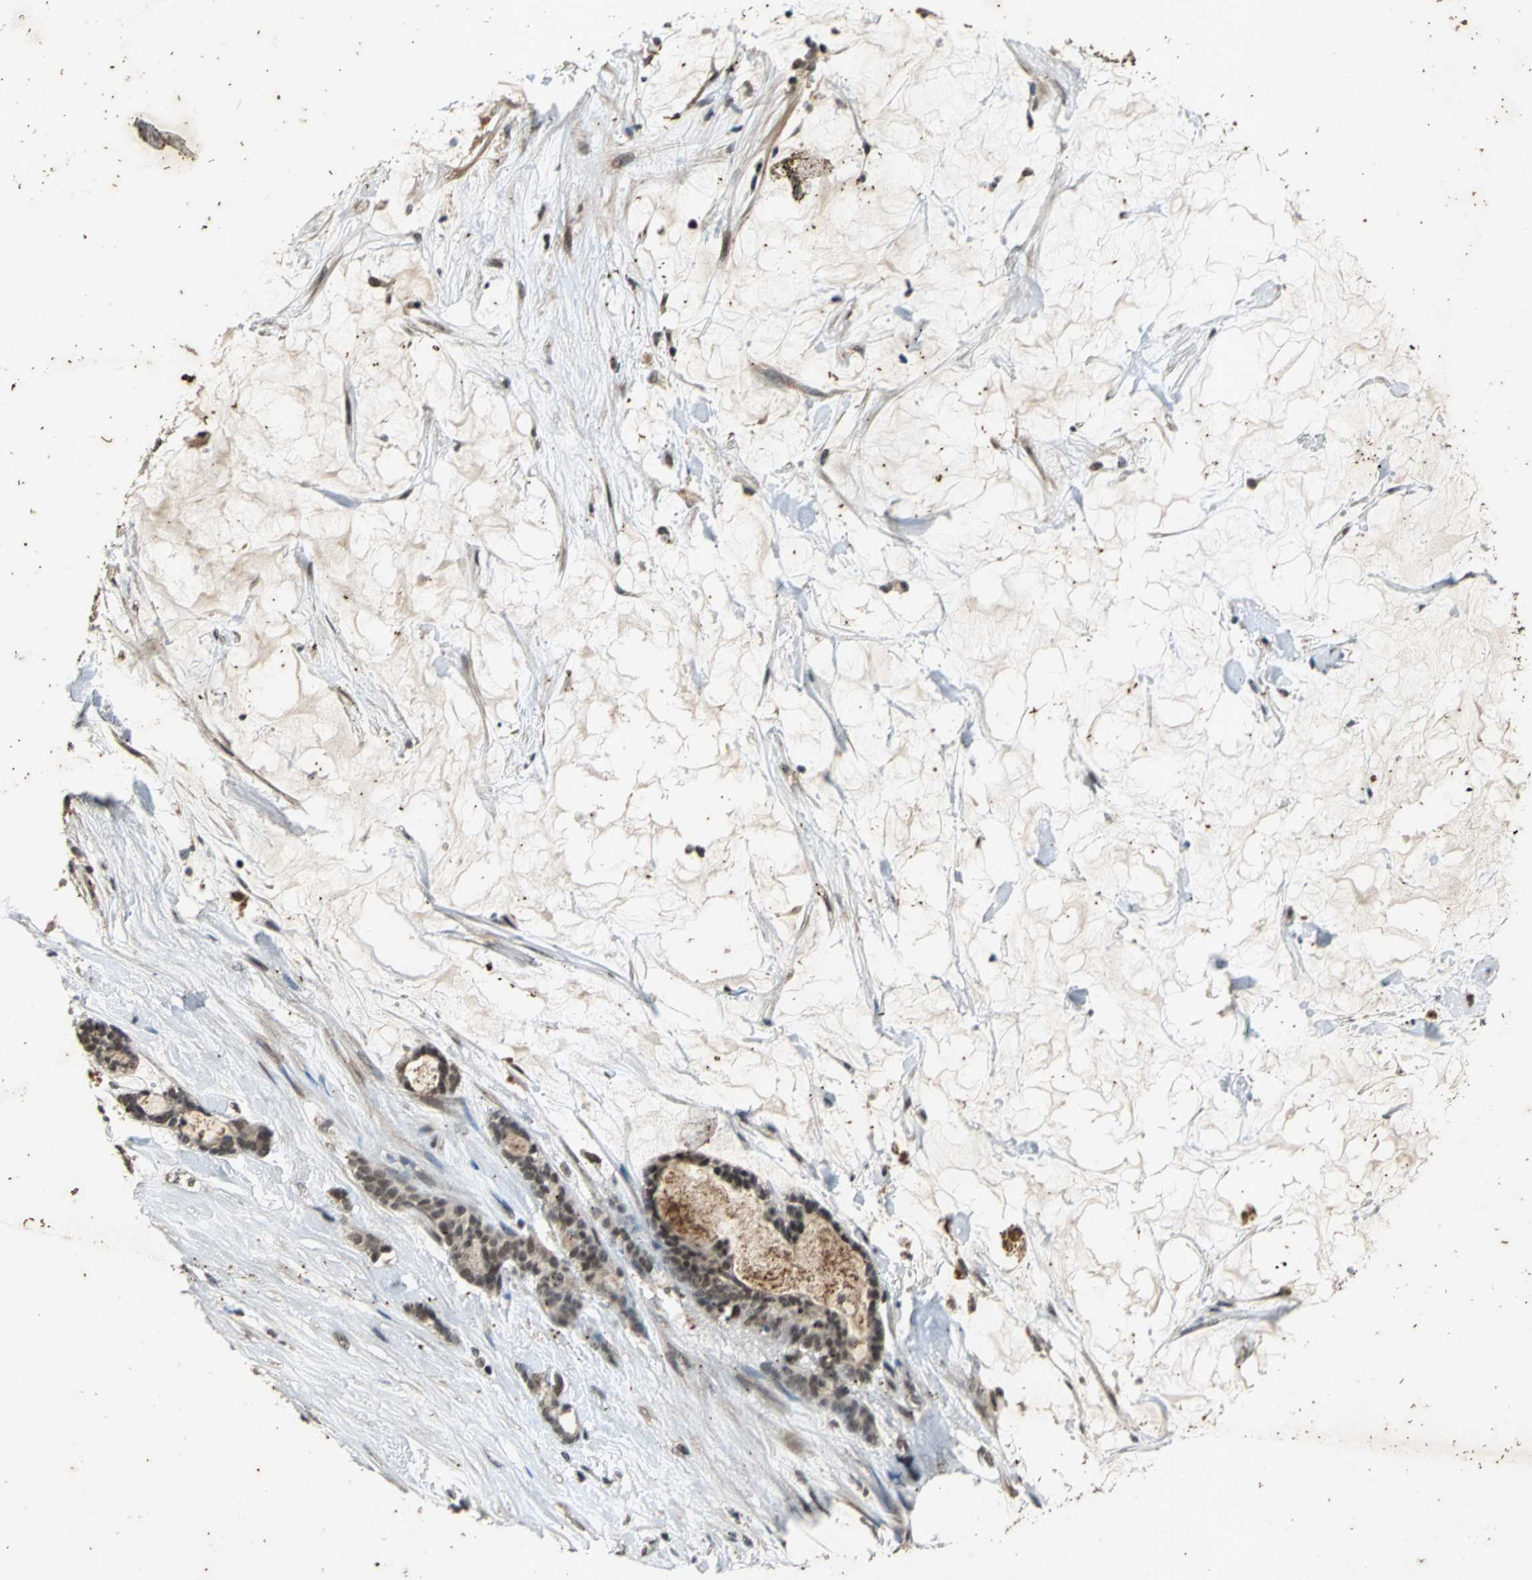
{"staining": {"intensity": "weak", "quantity": "25%-75%", "location": "cytoplasmic/membranous"}, "tissue": "pancreatic cancer", "cell_type": "Tumor cells", "image_type": "cancer", "snomed": [{"axis": "morphology", "description": "Adenocarcinoma, NOS"}, {"axis": "topography", "description": "Pancreas"}], "caption": "A low amount of weak cytoplasmic/membranous staining is identified in about 25%-75% of tumor cells in pancreatic cancer tissue.", "gene": "NOTCH3", "patient": {"sex": "female", "age": 73}}